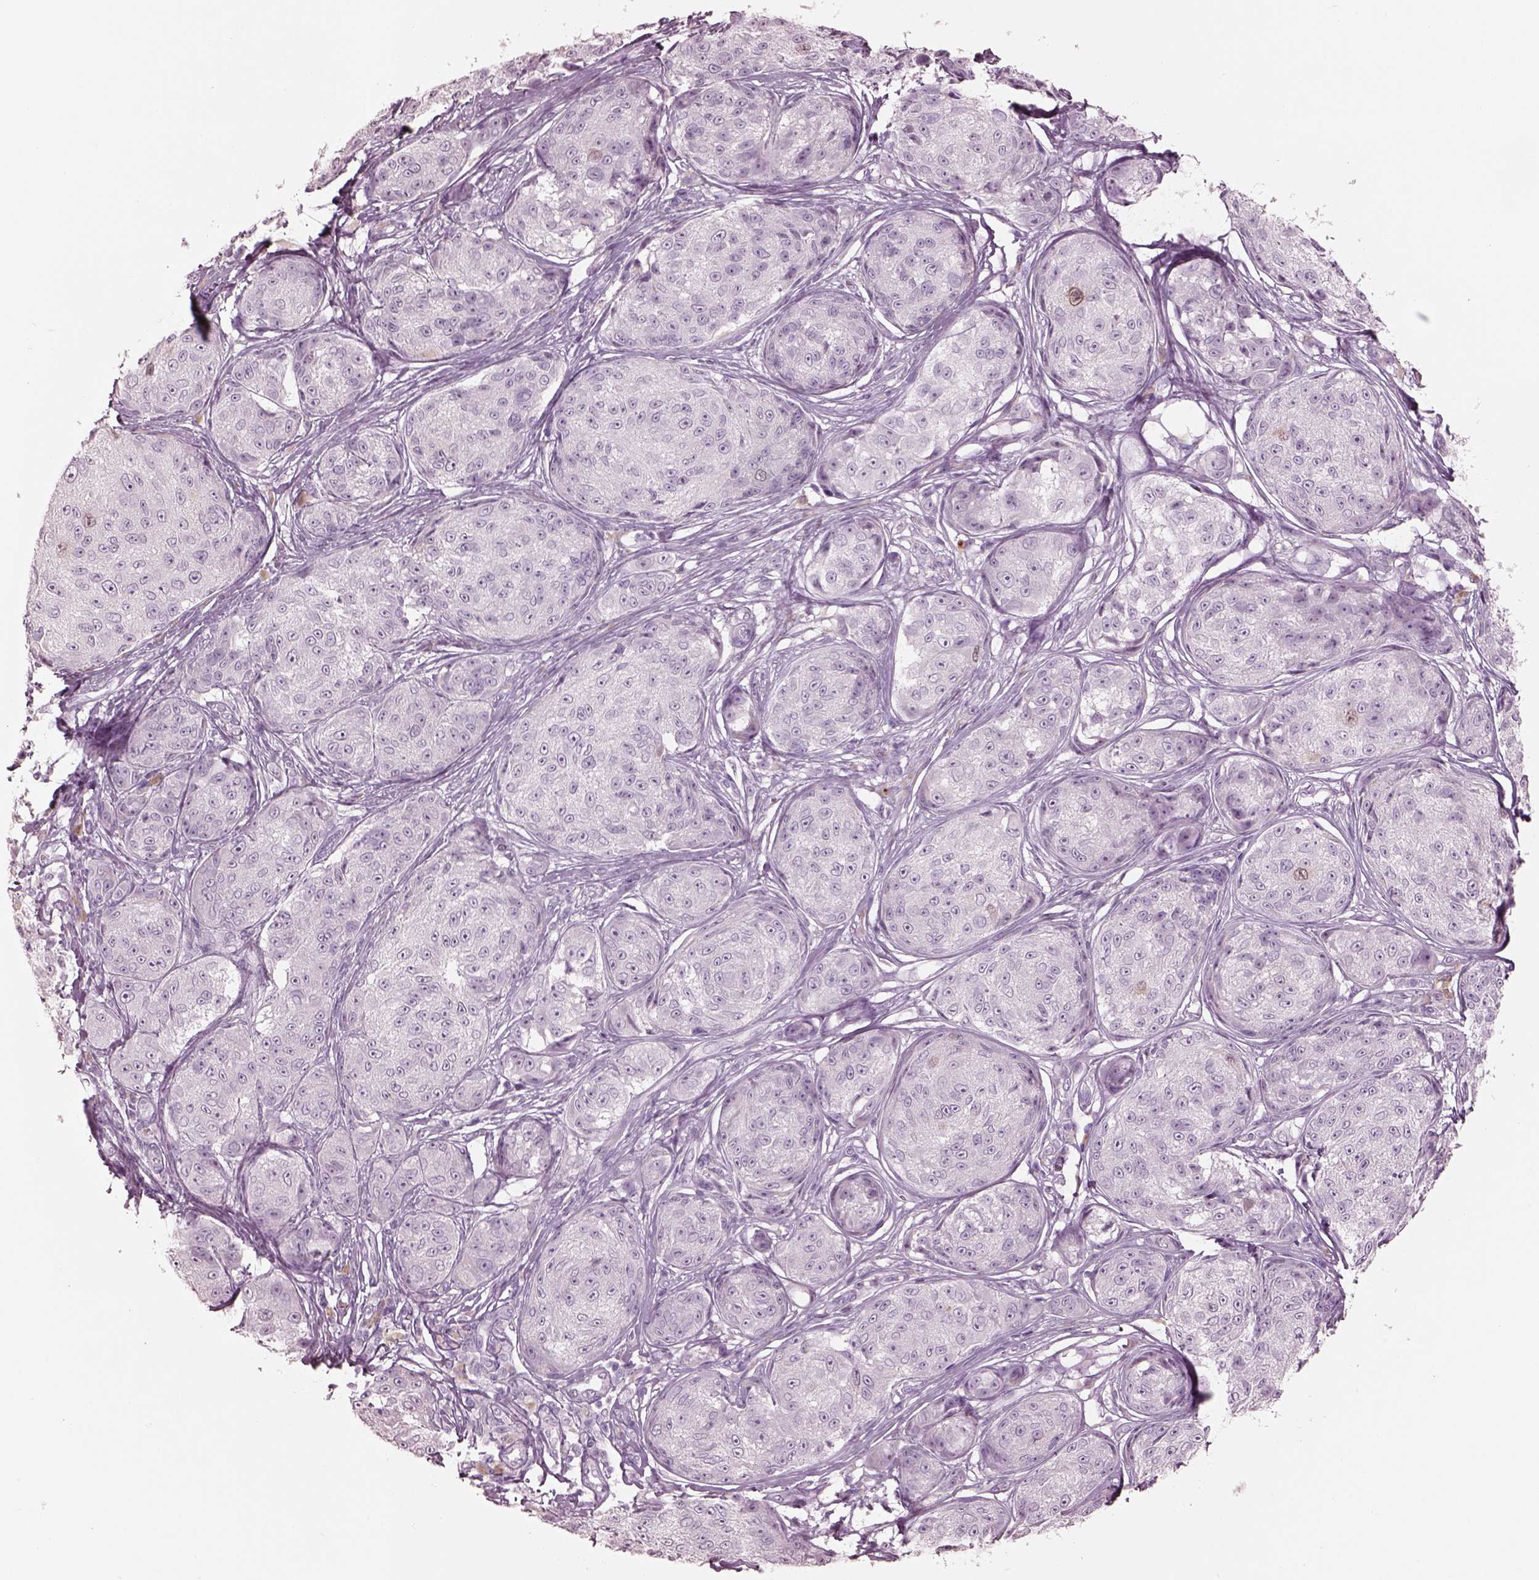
{"staining": {"intensity": "negative", "quantity": "none", "location": "none"}, "tissue": "melanoma", "cell_type": "Tumor cells", "image_type": "cancer", "snomed": [{"axis": "morphology", "description": "Malignant melanoma, NOS"}, {"axis": "topography", "description": "Skin"}], "caption": "Immunohistochemistry micrograph of melanoma stained for a protein (brown), which demonstrates no positivity in tumor cells. (DAB immunohistochemistry visualized using brightfield microscopy, high magnification).", "gene": "KRTAP24-1", "patient": {"sex": "male", "age": 61}}